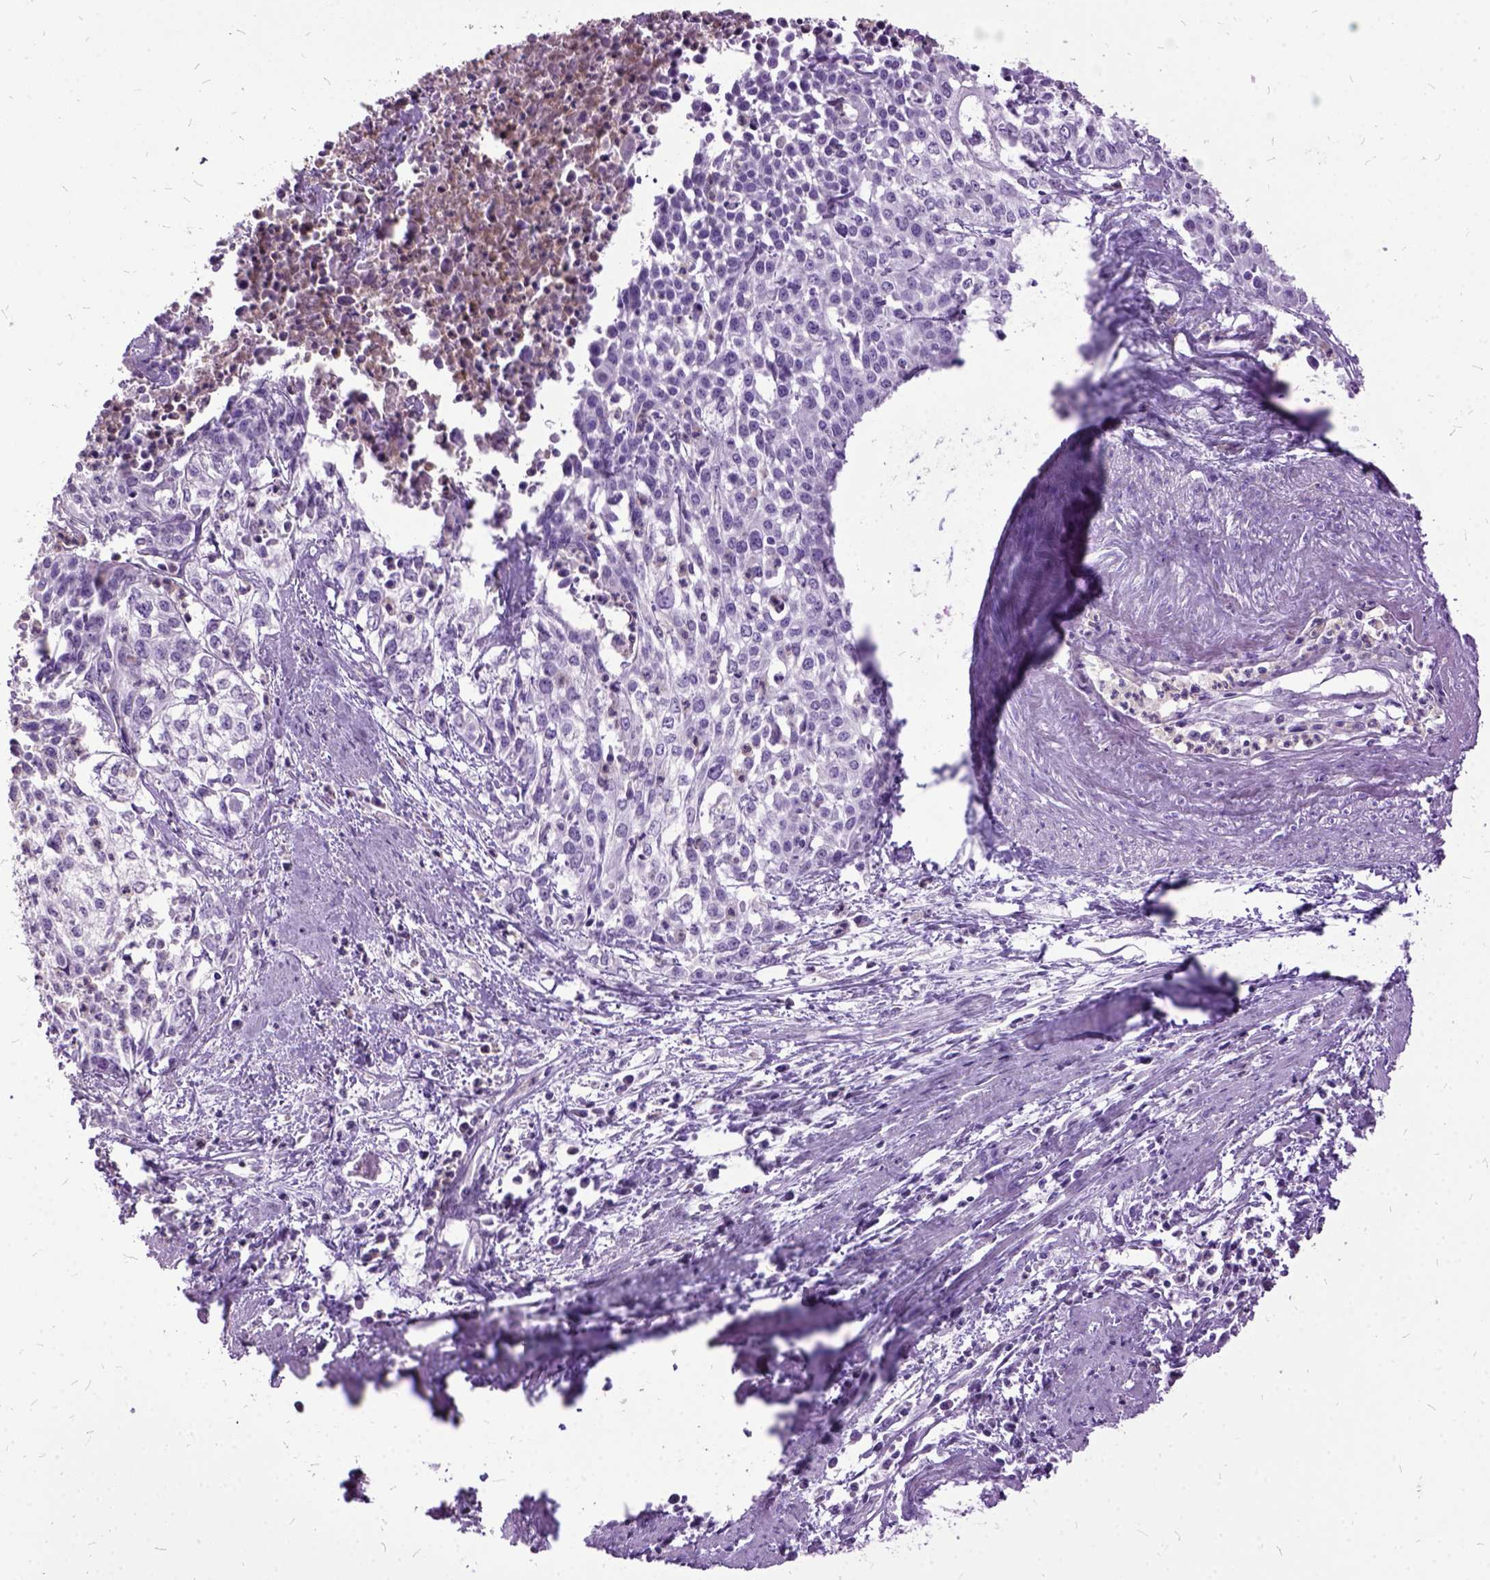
{"staining": {"intensity": "negative", "quantity": "none", "location": "none"}, "tissue": "cervical cancer", "cell_type": "Tumor cells", "image_type": "cancer", "snomed": [{"axis": "morphology", "description": "Squamous cell carcinoma, NOS"}, {"axis": "topography", "description": "Cervix"}], "caption": "IHC histopathology image of neoplastic tissue: human cervical squamous cell carcinoma stained with DAB exhibits no significant protein positivity in tumor cells.", "gene": "MME", "patient": {"sex": "female", "age": 39}}